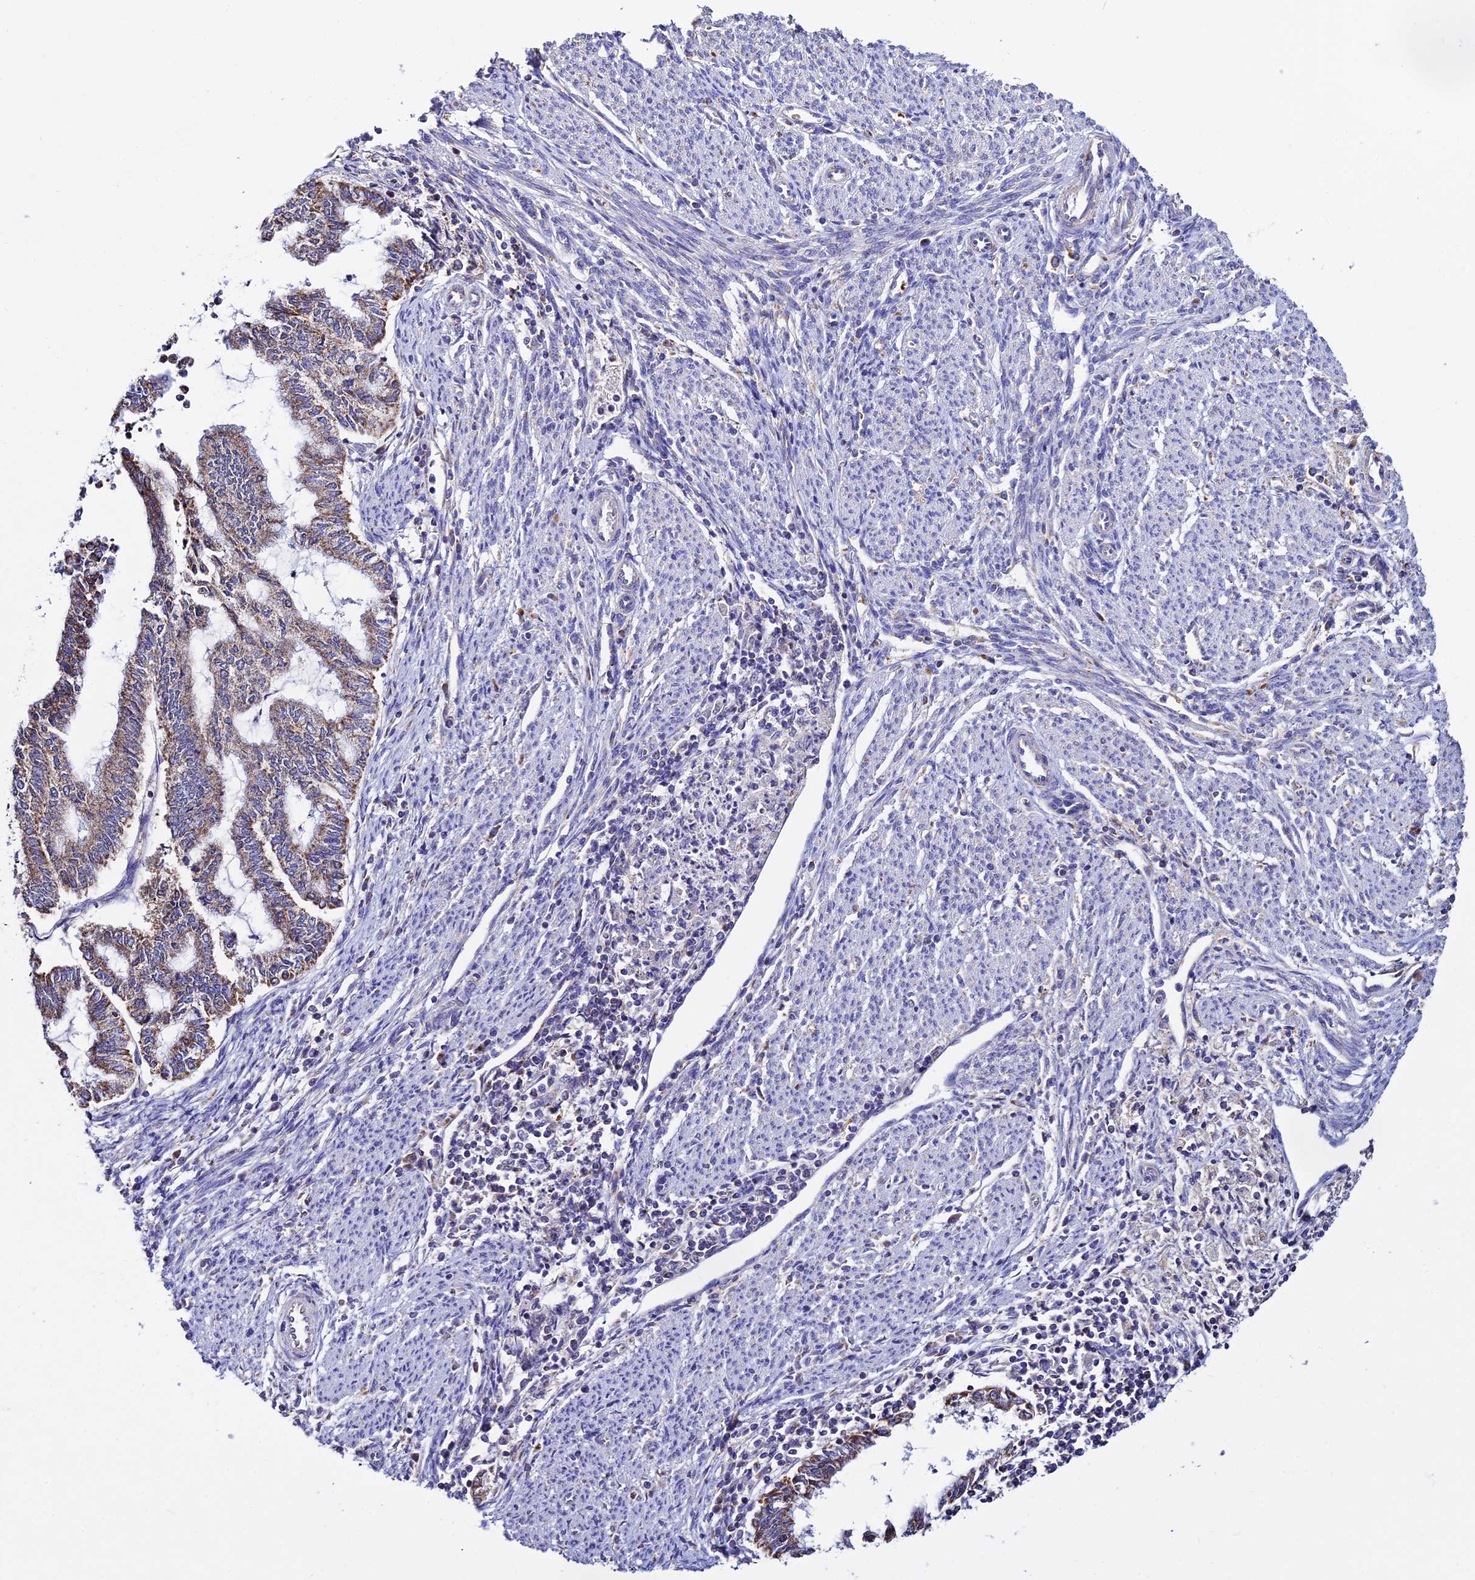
{"staining": {"intensity": "moderate", "quantity": "25%-75%", "location": "cytoplasmic/membranous"}, "tissue": "endometrial cancer", "cell_type": "Tumor cells", "image_type": "cancer", "snomed": [{"axis": "morphology", "description": "Adenocarcinoma, NOS"}, {"axis": "topography", "description": "Endometrium"}], "caption": "Endometrial cancer was stained to show a protein in brown. There is medium levels of moderate cytoplasmic/membranous staining in approximately 25%-75% of tumor cells. Immunohistochemistry stains the protein in brown and the nuclei are stained blue.", "gene": "TYW5", "patient": {"sex": "female", "age": 79}}